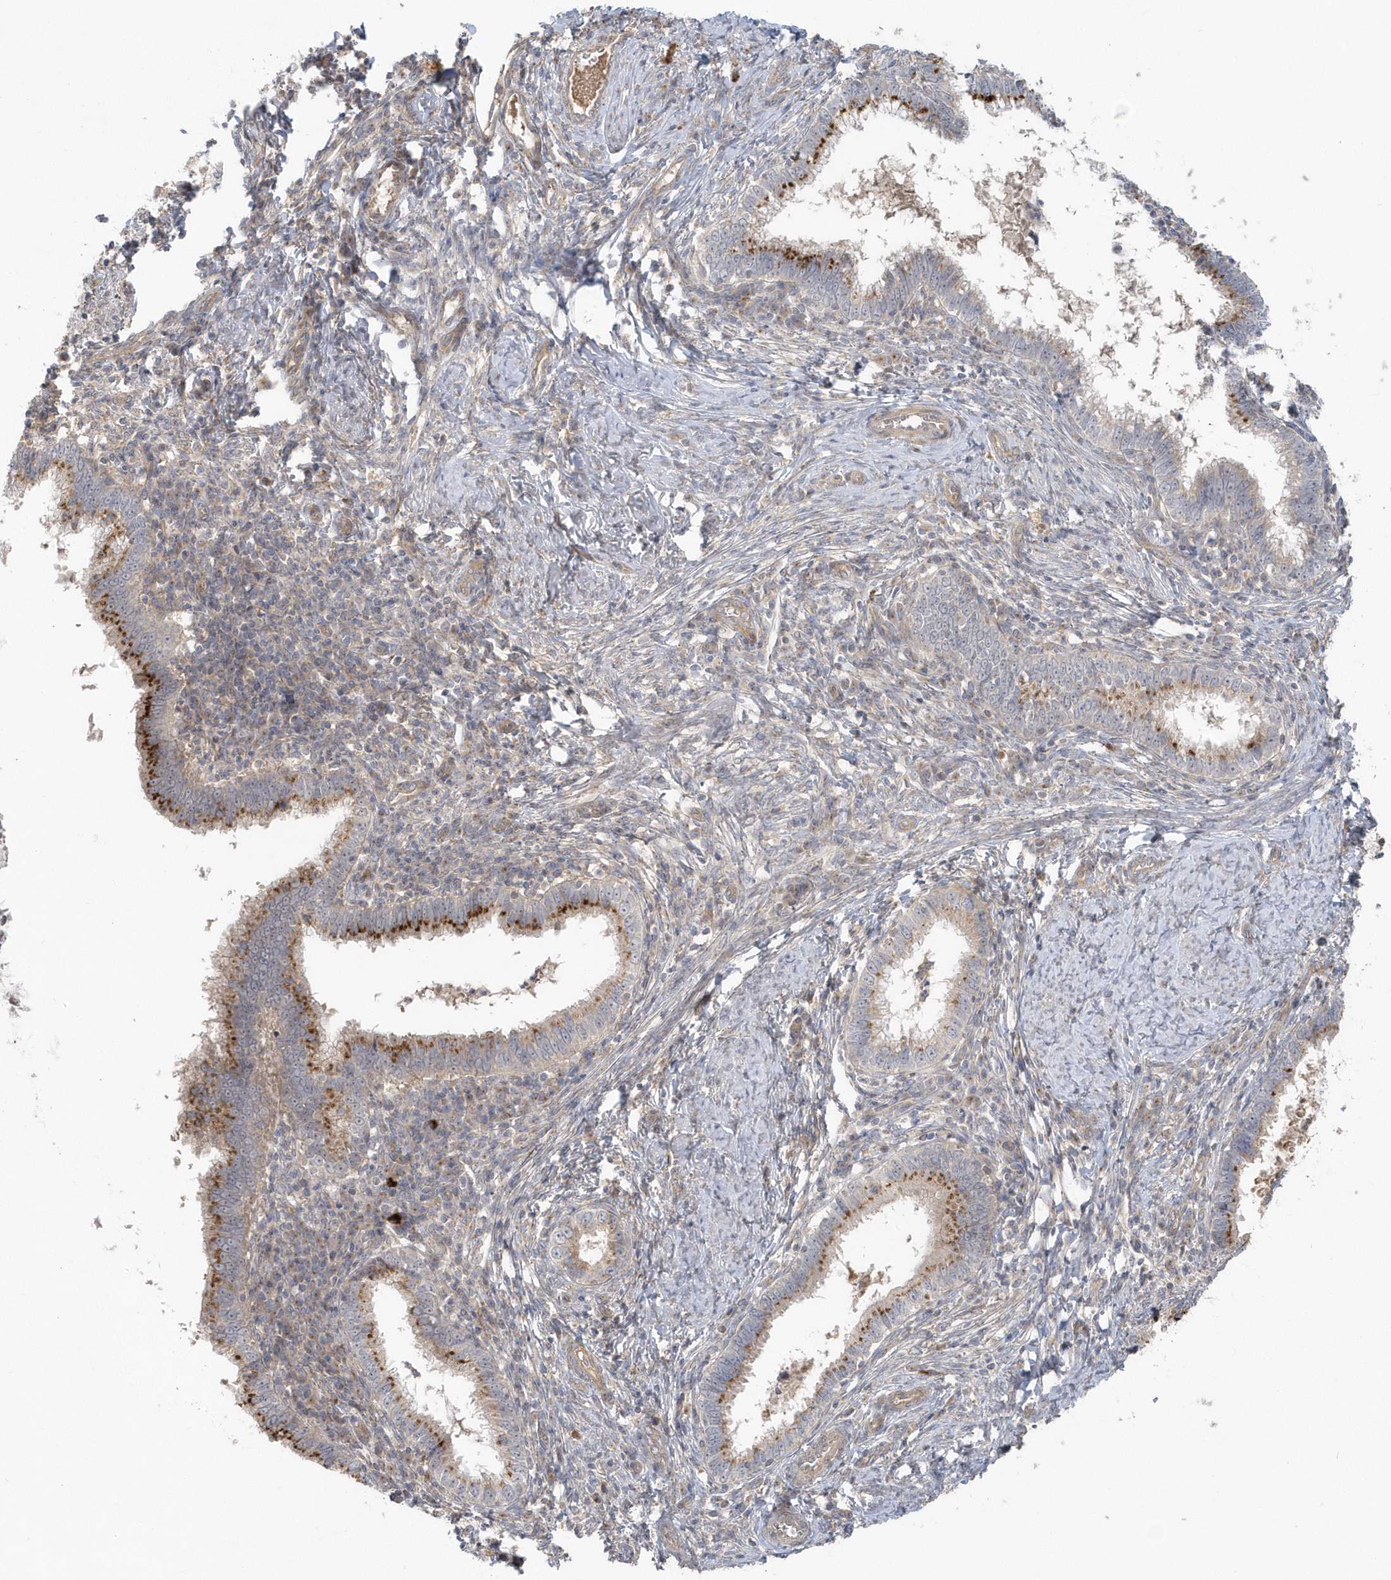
{"staining": {"intensity": "moderate", "quantity": ">75%", "location": "cytoplasmic/membranous"}, "tissue": "cervical cancer", "cell_type": "Tumor cells", "image_type": "cancer", "snomed": [{"axis": "morphology", "description": "Adenocarcinoma, NOS"}, {"axis": "topography", "description": "Cervix"}], "caption": "A brown stain highlights moderate cytoplasmic/membranous positivity of a protein in adenocarcinoma (cervical) tumor cells.", "gene": "ACTR1A", "patient": {"sex": "female", "age": 36}}